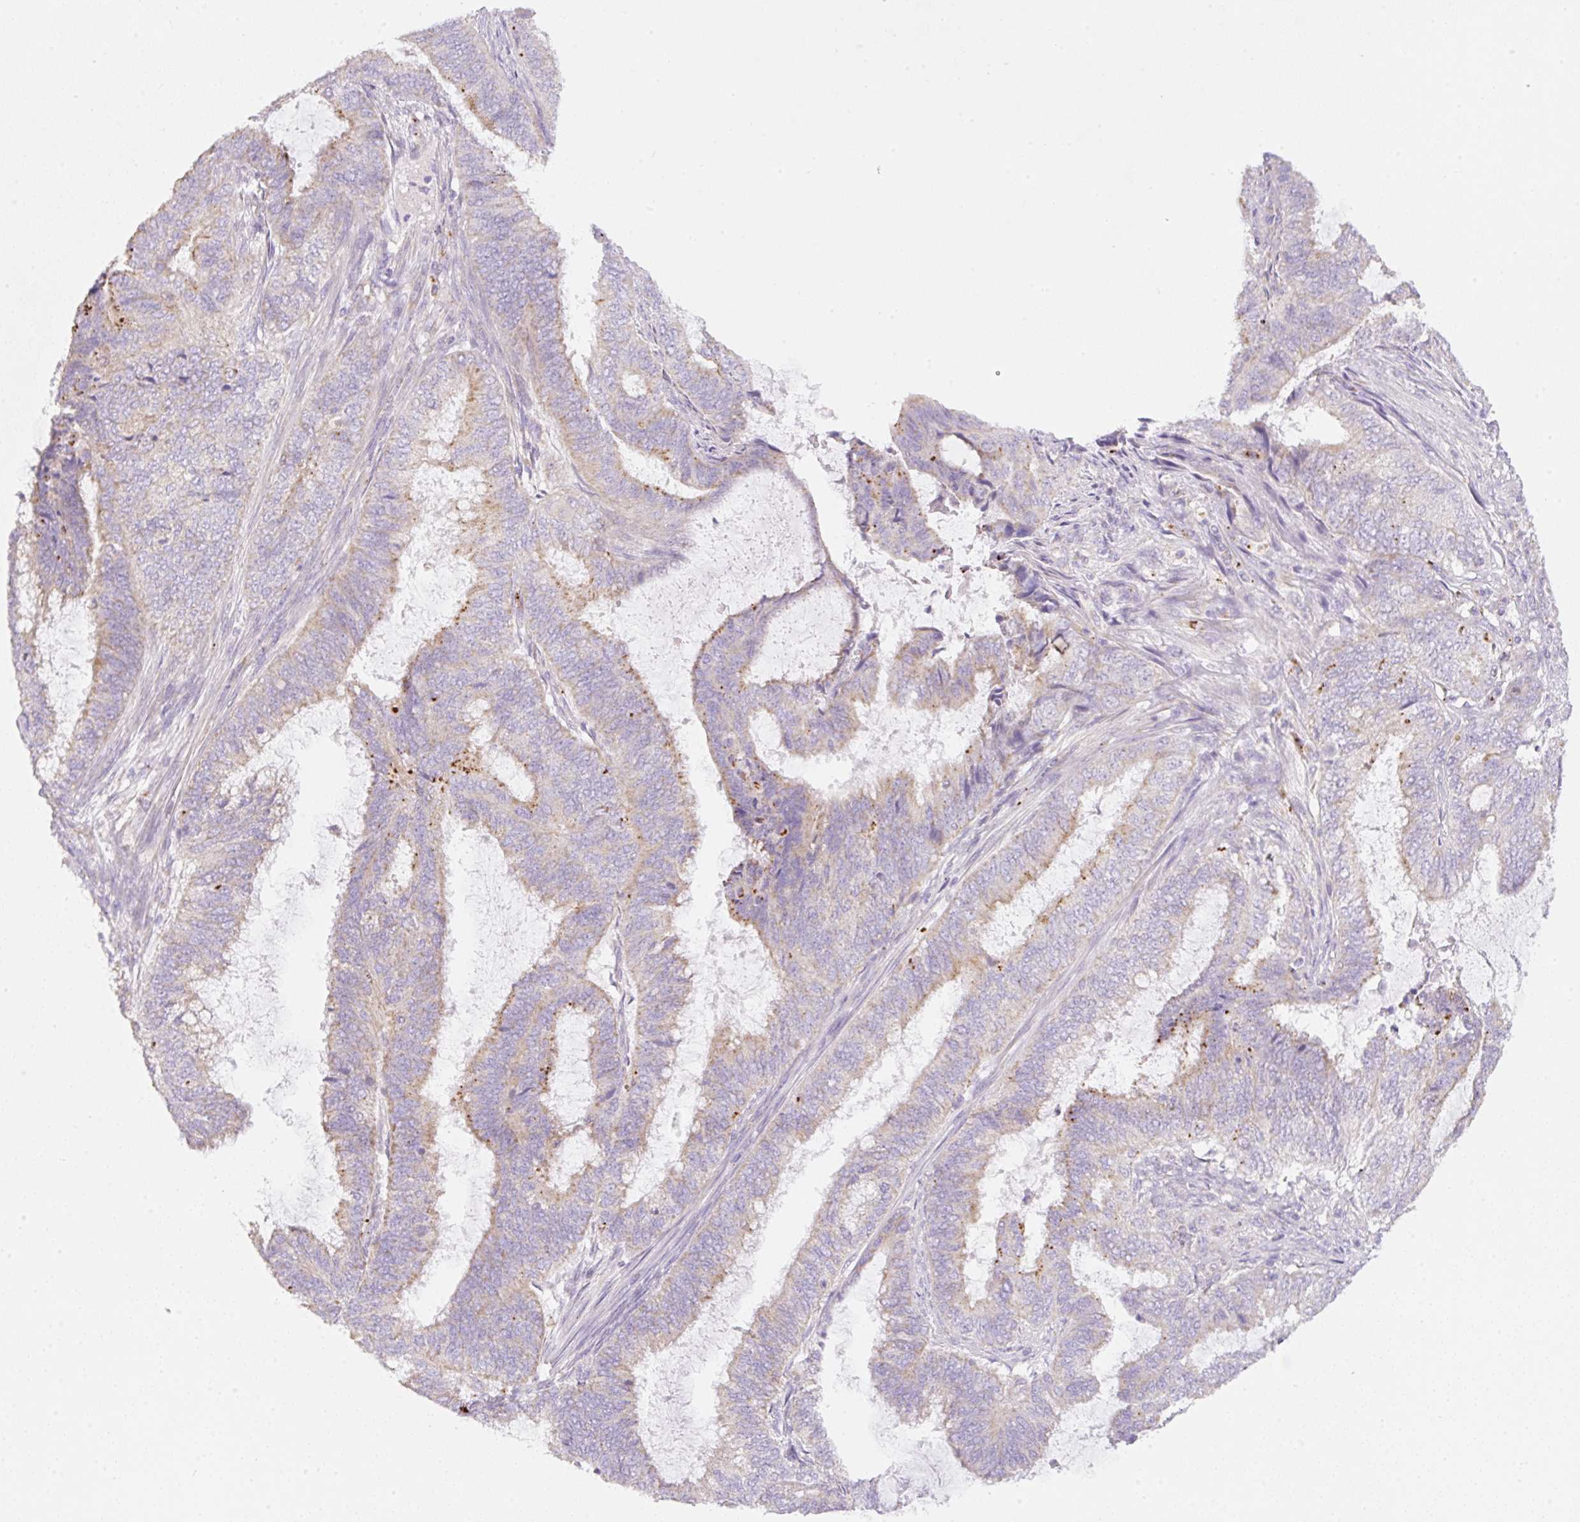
{"staining": {"intensity": "weak", "quantity": "25%-75%", "location": "cytoplasmic/membranous"}, "tissue": "endometrial cancer", "cell_type": "Tumor cells", "image_type": "cancer", "snomed": [{"axis": "morphology", "description": "Adenocarcinoma, NOS"}, {"axis": "topography", "description": "Endometrium"}], "caption": "Immunohistochemistry image of endometrial cancer (adenocarcinoma) stained for a protein (brown), which reveals low levels of weak cytoplasmic/membranous positivity in about 25%-75% of tumor cells.", "gene": "CLEC3A", "patient": {"sex": "female", "age": 51}}